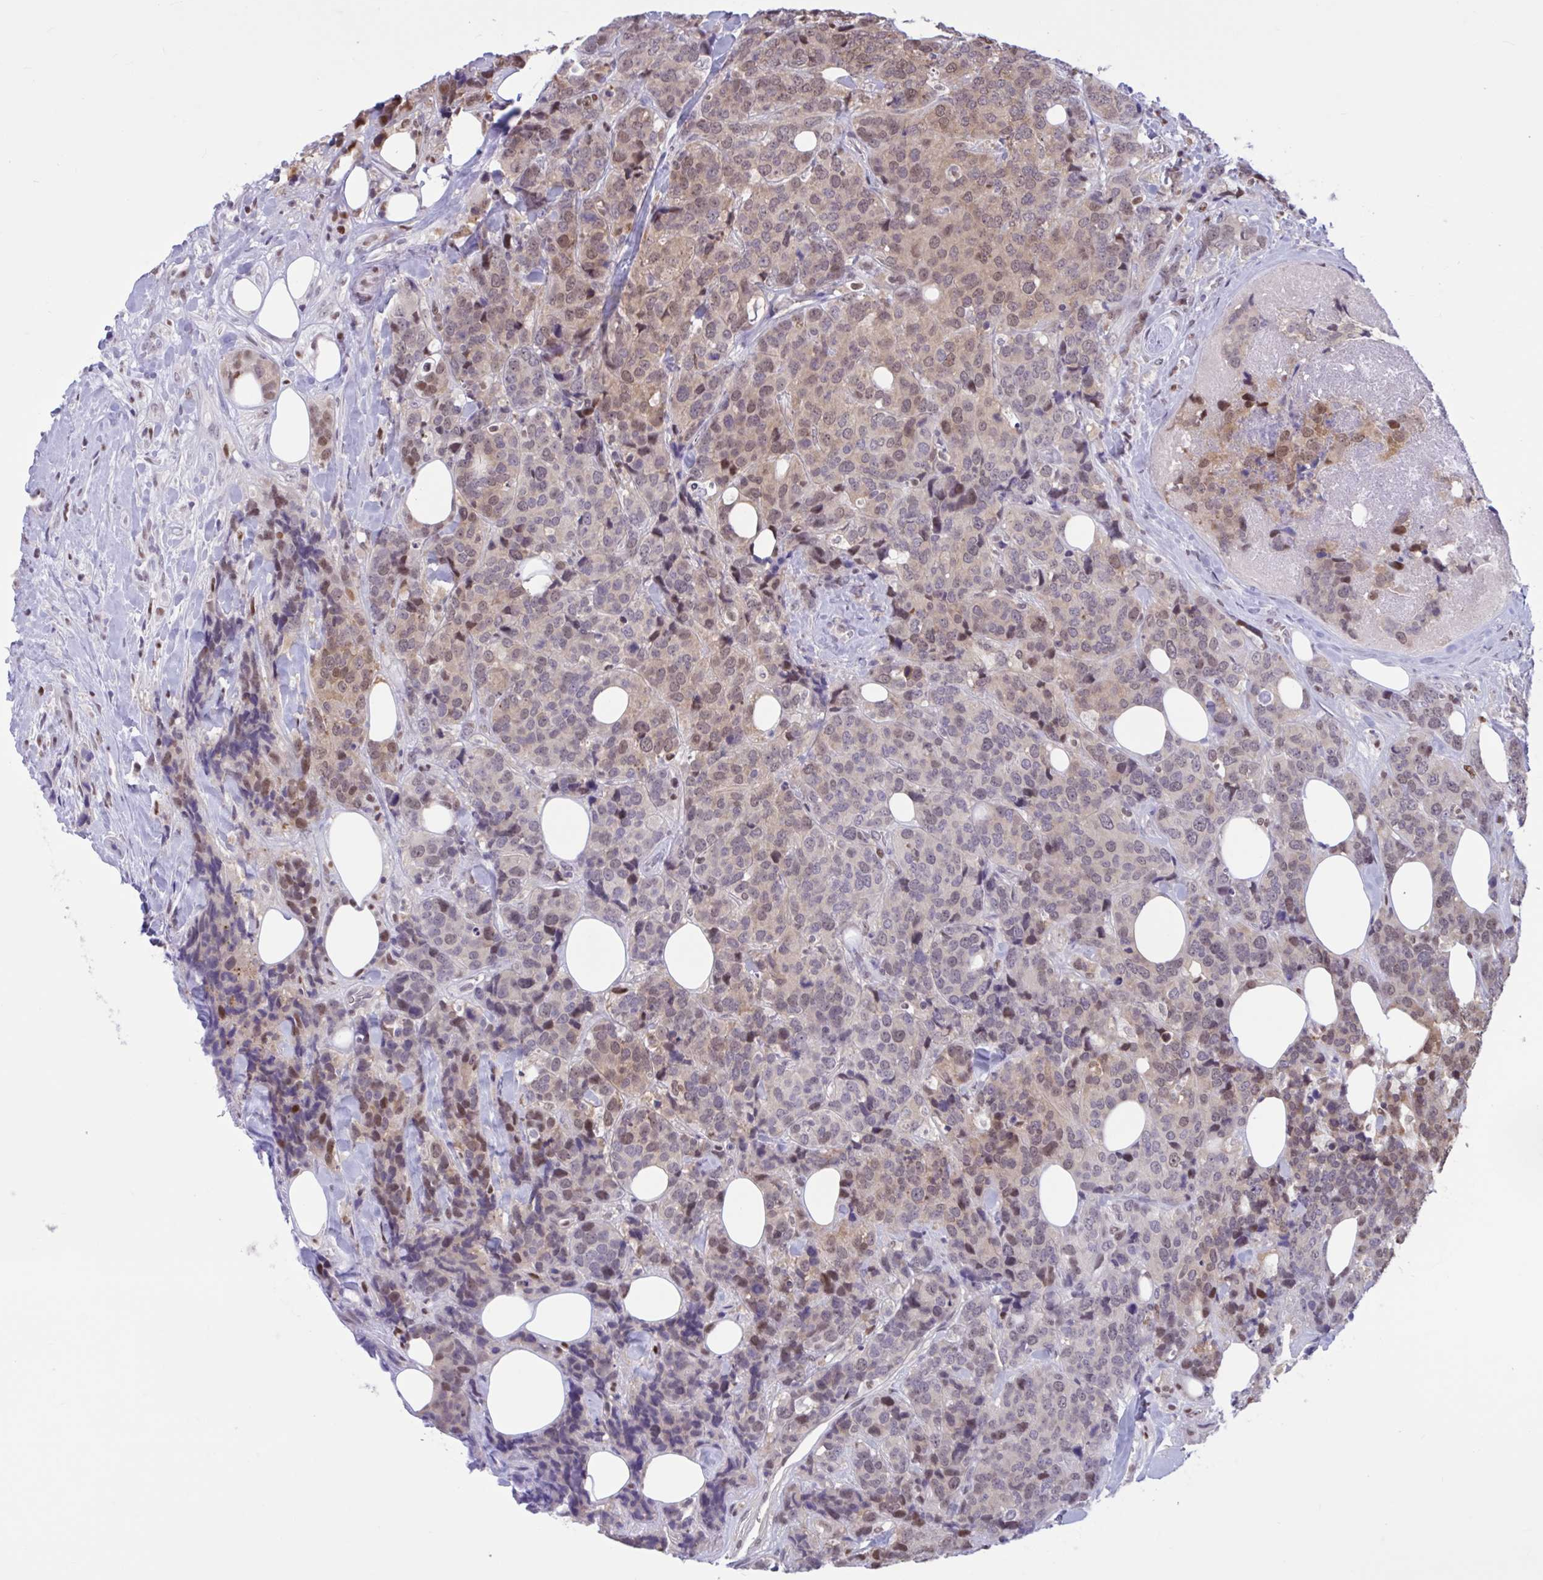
{"staining": {"intensity": "moderate", "quantity": "25%-75%", "location": "nuclear"}, "tissue": "breast cancer", "cell_type": "Tumor cells", "image_type": "cancer", "snomed": [{"axis": "morphology", "description": "Lobular carcinoma"}, {"axis": "topography", "description": "Breast"}], "caption": "This is a histology image of immunohistochemistry (IHC) staining of breast cancer, which shows moderate staining in the nuclear of tumor cells.", "gene": "RBL1", "patient": {"sex": "female", "age": 59}}